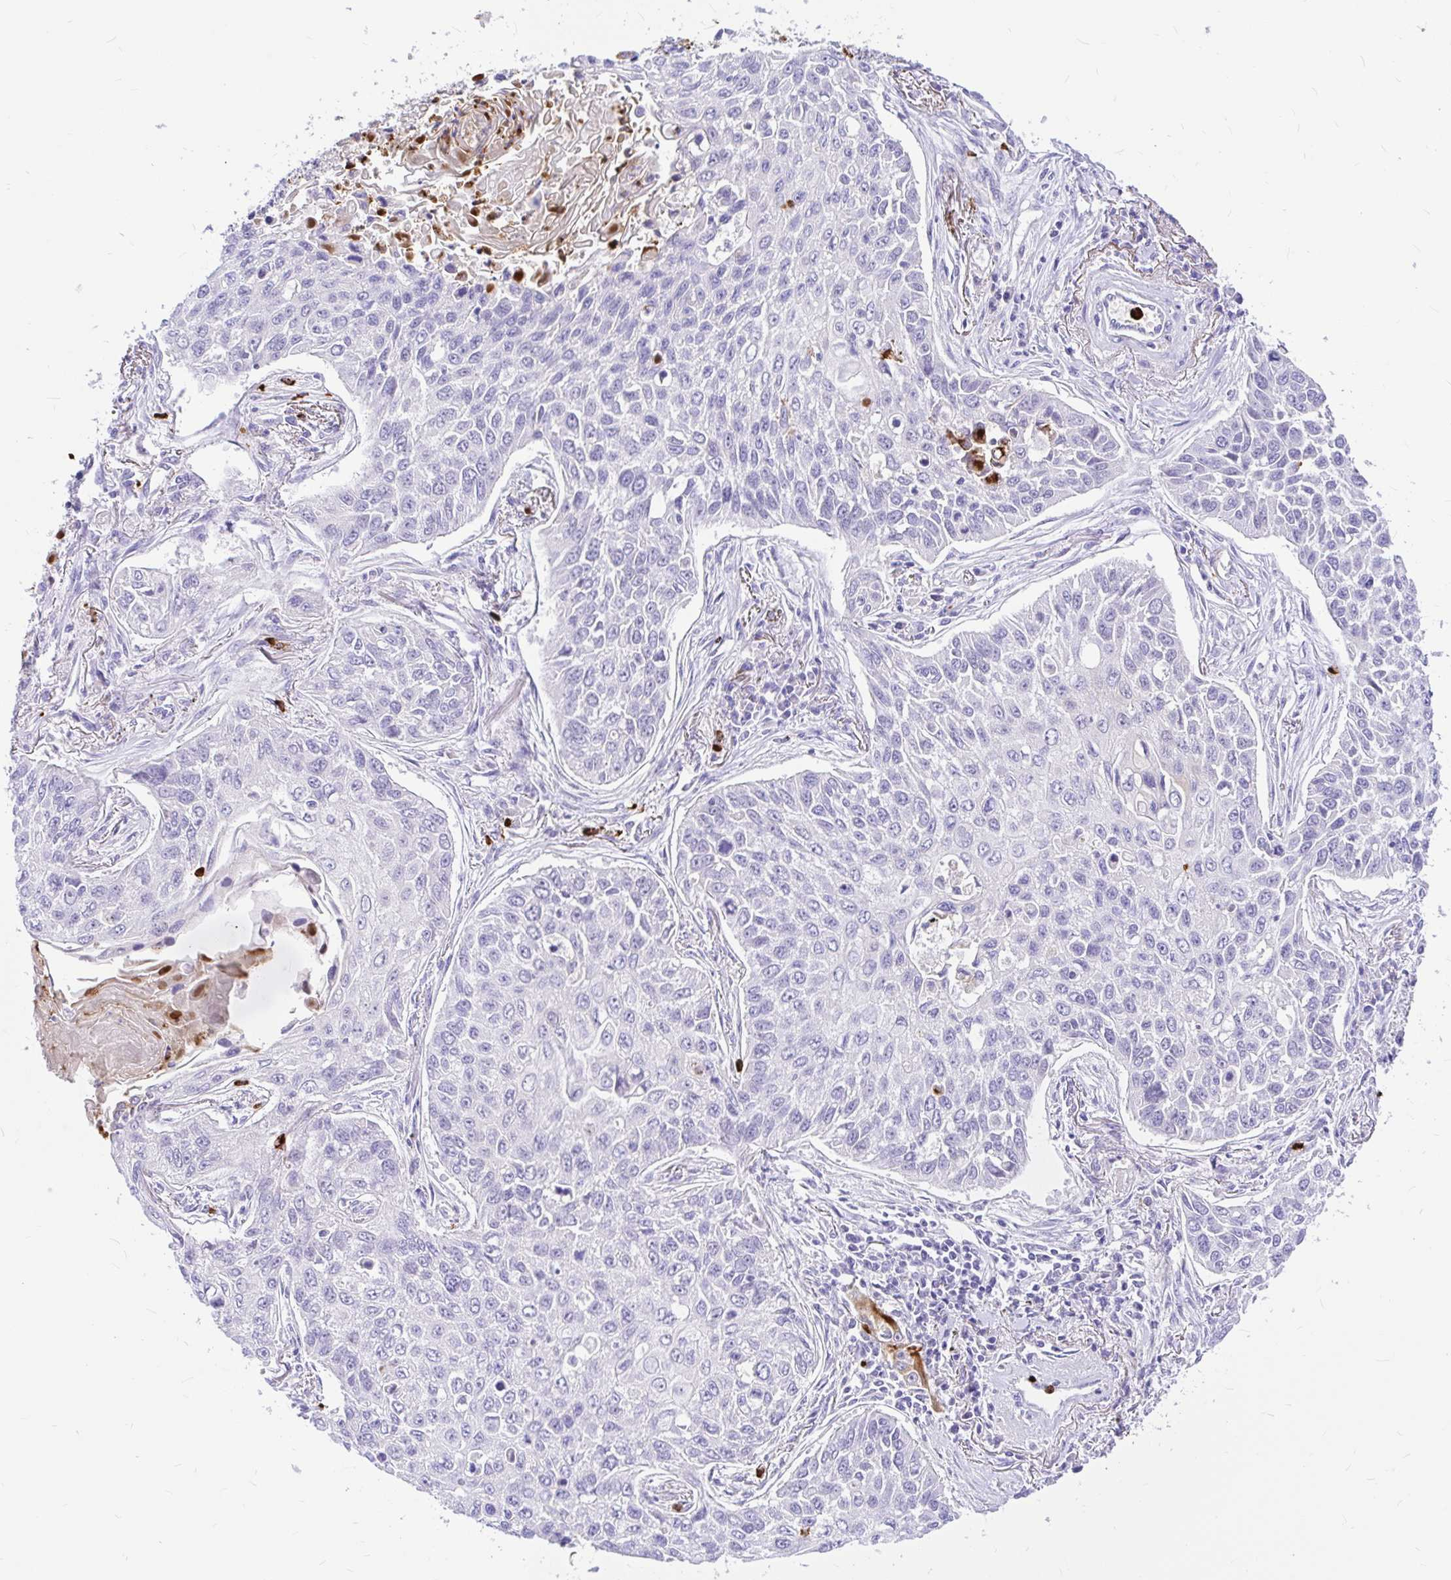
{"staining": {"intensity": "negative", "quantity": "none", "location": "none"}, "tissue": "lung cancer", "cell_type": "Tumor cells", "image_type": "cancer", "snomed": [{"axis": "morphology", "description": "Squamous cell carcinoma, NOS"}, {"axis": "topography", "description": "Lung"}], "caption": "The micrograph demonstrates no significant positivity in tumor cells of lung cancer (squamous cell carcinoma).", "gene": "CLEC1B", "patient": {"sex": "male", "age": 75}}